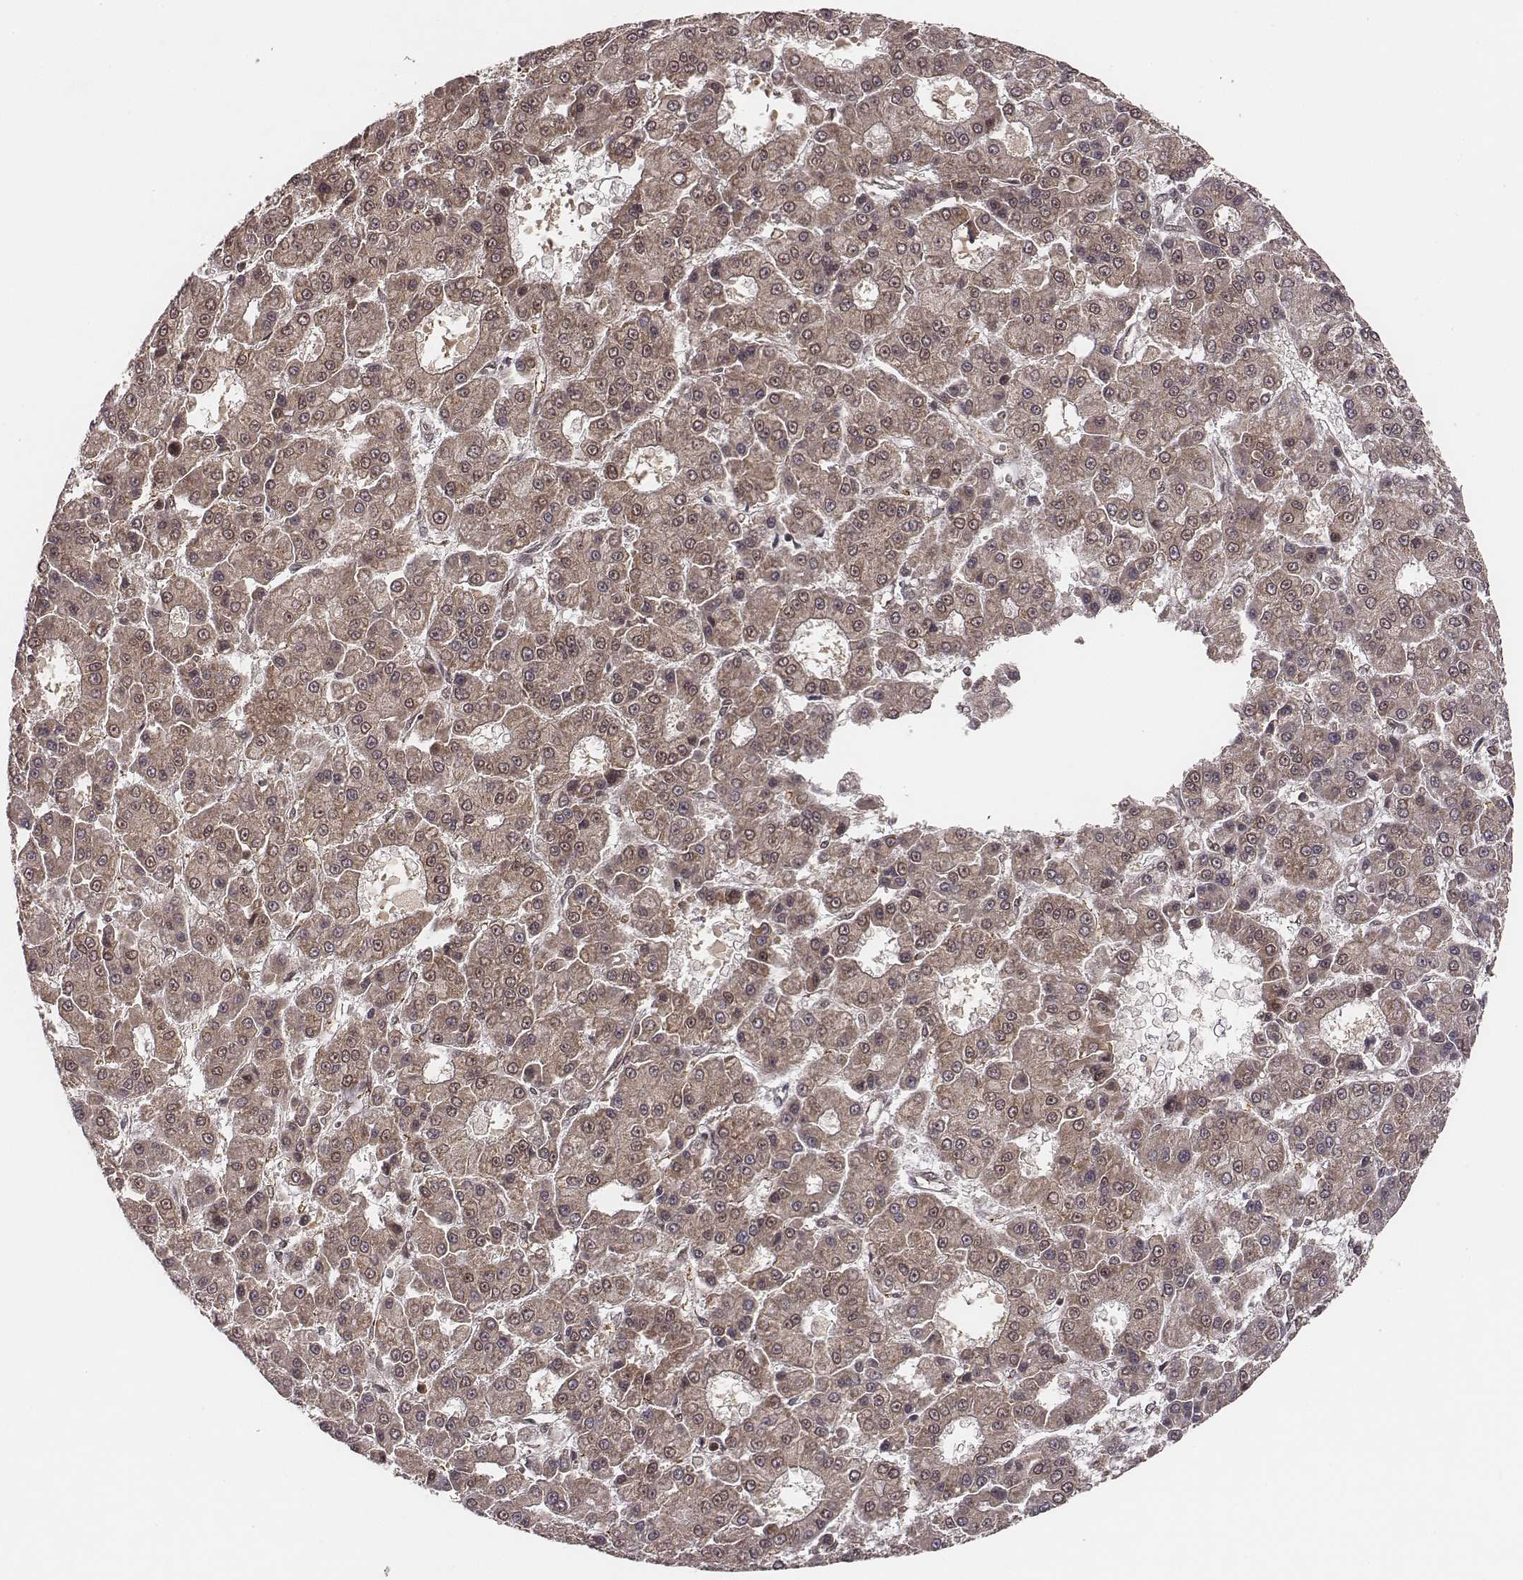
{"staining": {"intensity": "moderate", "quantity": "<25%", "location": "cytoplasmic/membranous,nuclear"}, "tissue": "liver cancer", "cell_type": "Tumor cells", "image_type": "cancer", "snomed": [{"axis": "morphology", "description": "Carcinoma, Hepatocellular, NOS"}, {"axis": "topography", "description": "Liver"}], "caption": "Protein staining by IHC shows moderate cytoplasmic/membranous and nuclear expression in about <25% of tumor cells in liver cancer.", "gene": "NFX1", "patient": {"sex": "male", "age": 70}}